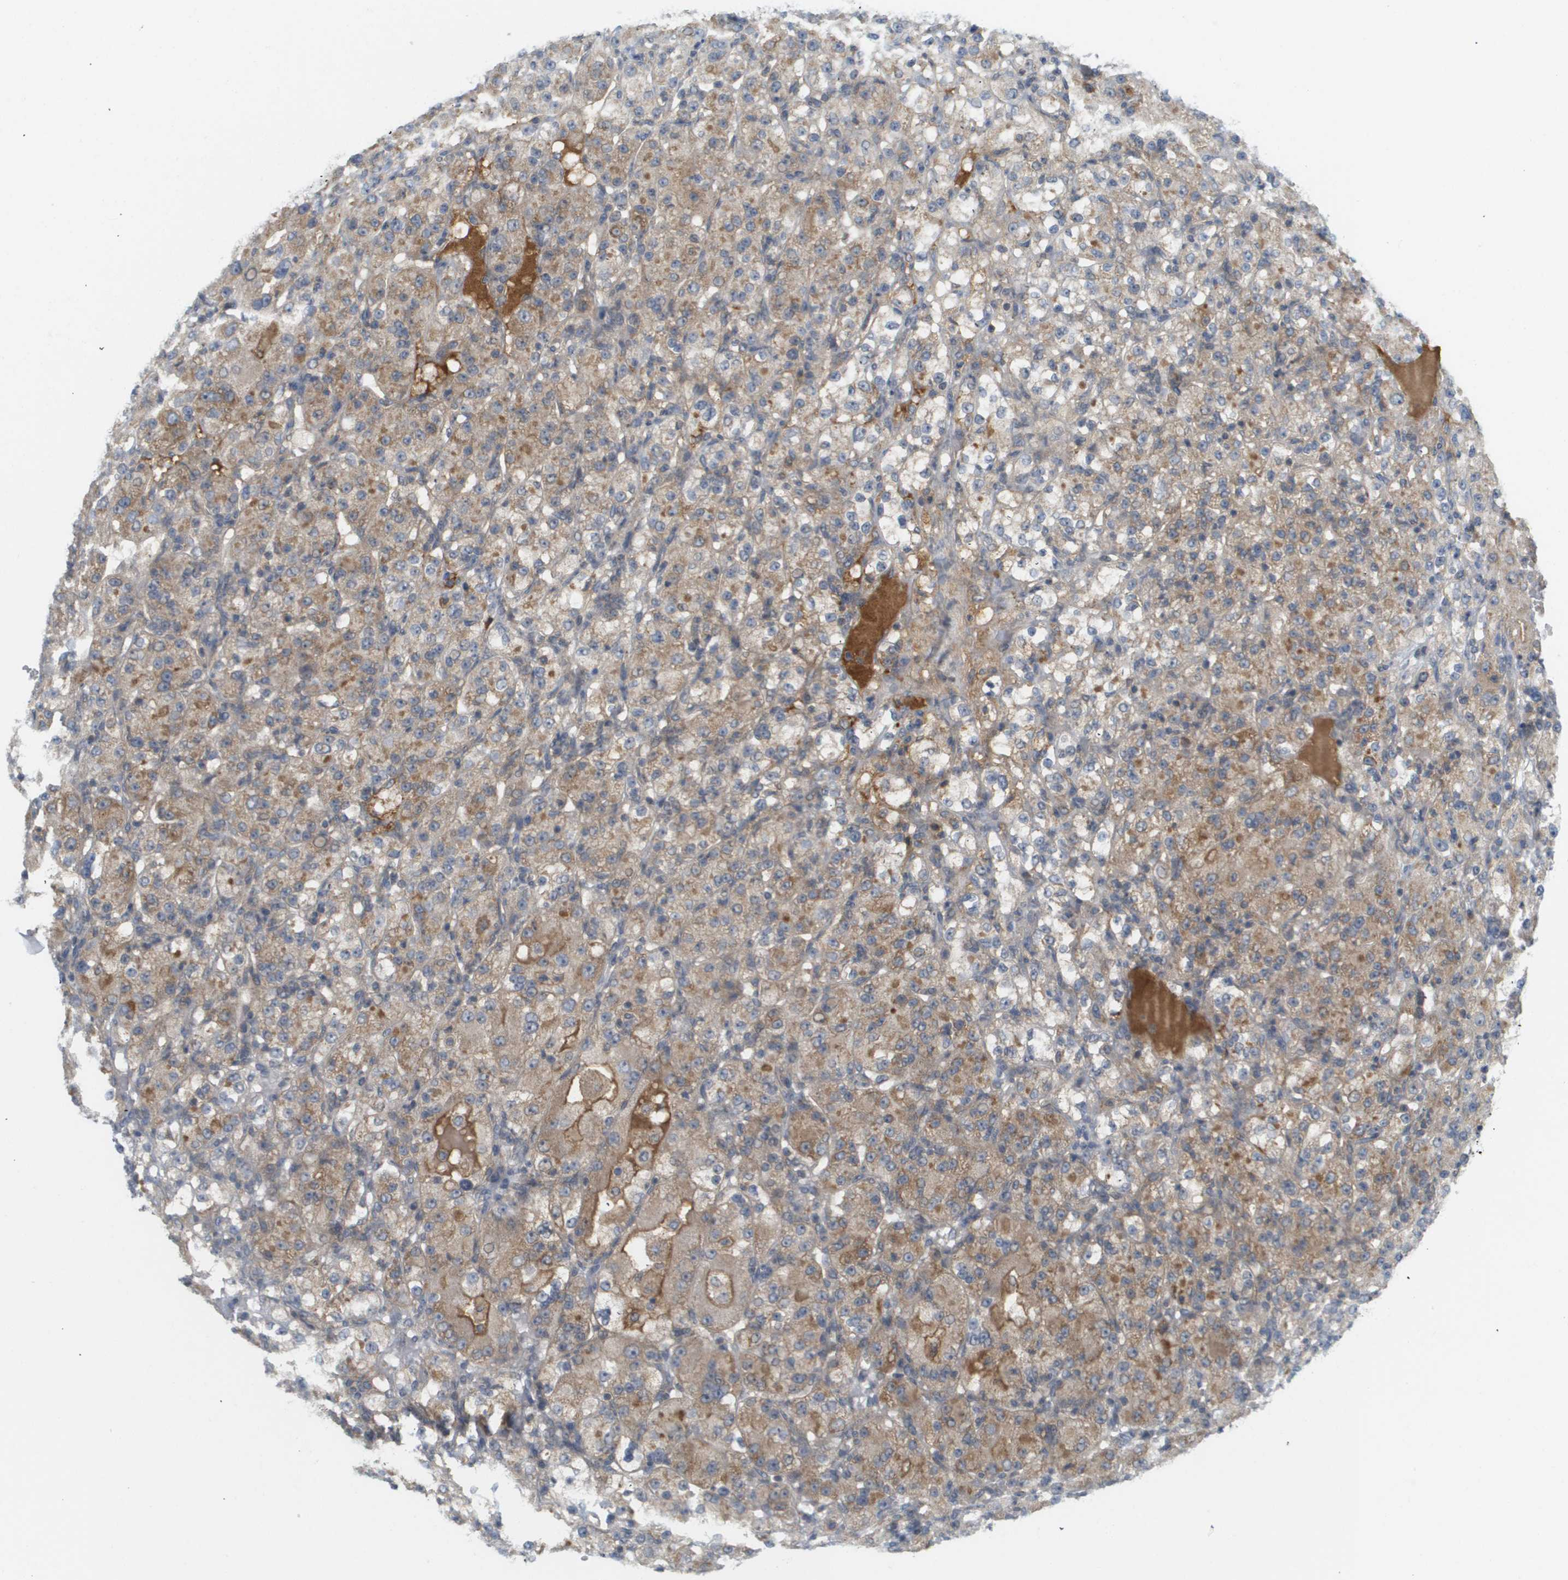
{"staining": {"intensity": "weak", "quantity": ">75%", "location": "cytoplasmic/membranous"}, "tissue": "renal cancer", "cell_type": "Tumor cells", "image_type": "cancer", "snomed": [{"axis": "morphology", "description": "Normal tissue, NOS"}, {"axis": "morphology", "description": "Adenocarcinoma, NOS"}, {"axis": "topography", "description": "Kidney"}], "caption": "Immunohistochemistry (IHC) staining of renal adenocarcinoma, which demonstrates low levels of weak cytoplasmic/membranous expression in approximately >75% of tumor cells indicating weak cytoplasmic/membranous protein staining. The staining was performed using DAB (brown) for protein detection and nuclei were counterstained in hematoxylin (blue).", "gene": "PROC", "patient": {"sex": "male", "age": 61}}